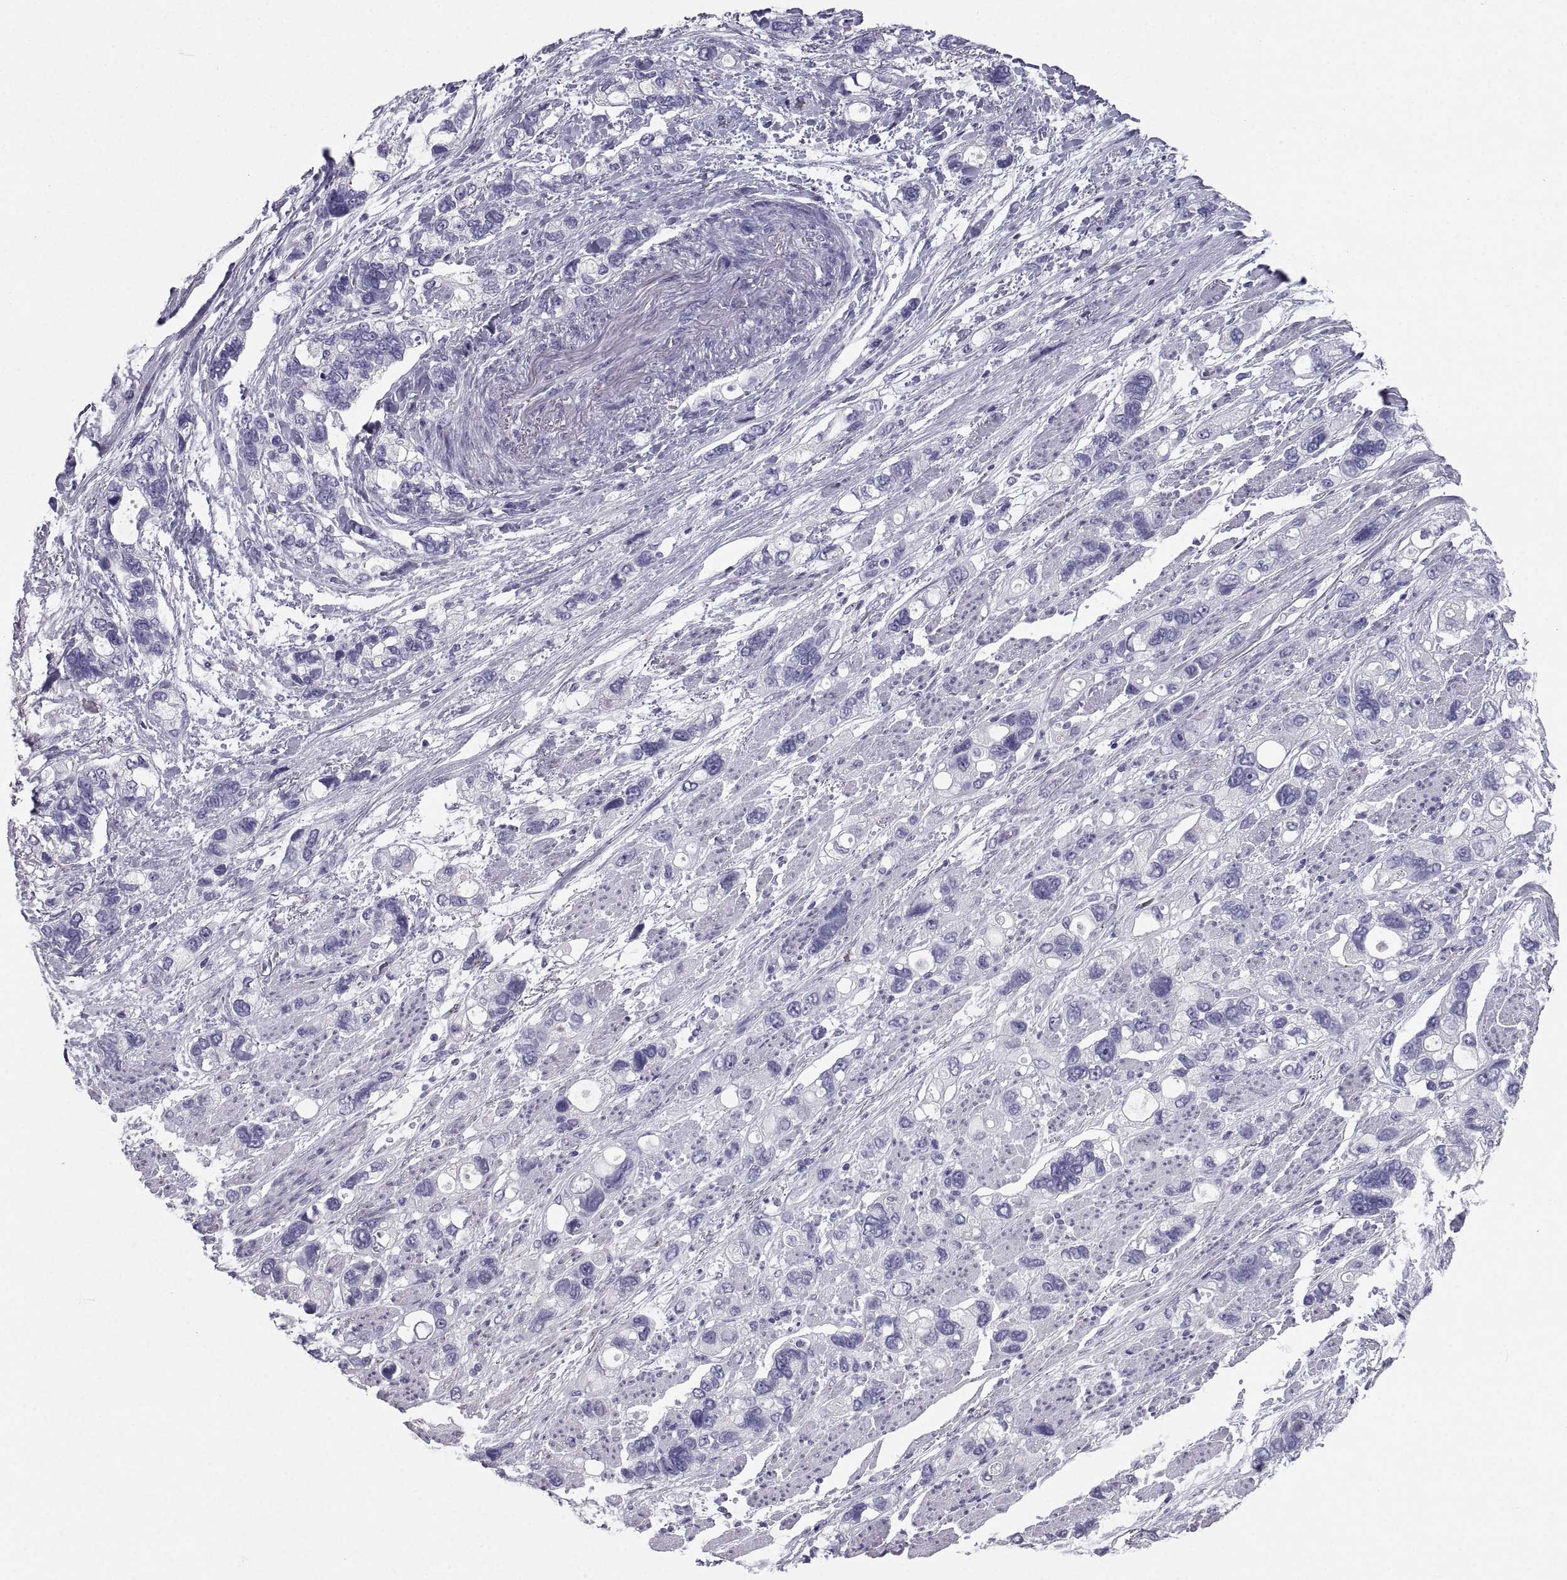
{"staining": {"intensity": "negative", "quantity": "none", "location": "none"}, "tissue": "stomach cancer", "cell_type": "Tumor cells", "image_type": "cancer", "snomed": [{"axis": "morphology", "description": "Adenocarcinoma, NOS"}, {"axis": "topography", "description": "Stomach, upper"}], "caption": "High power microscopy photomicrograph of an immunohistochemistry (IHC) image of stomach adenocarcinoma, revealing no significant positivity in tumor cells.", "gene": "PCSK1N", "patient": {"sex": "female", "age": 81}}